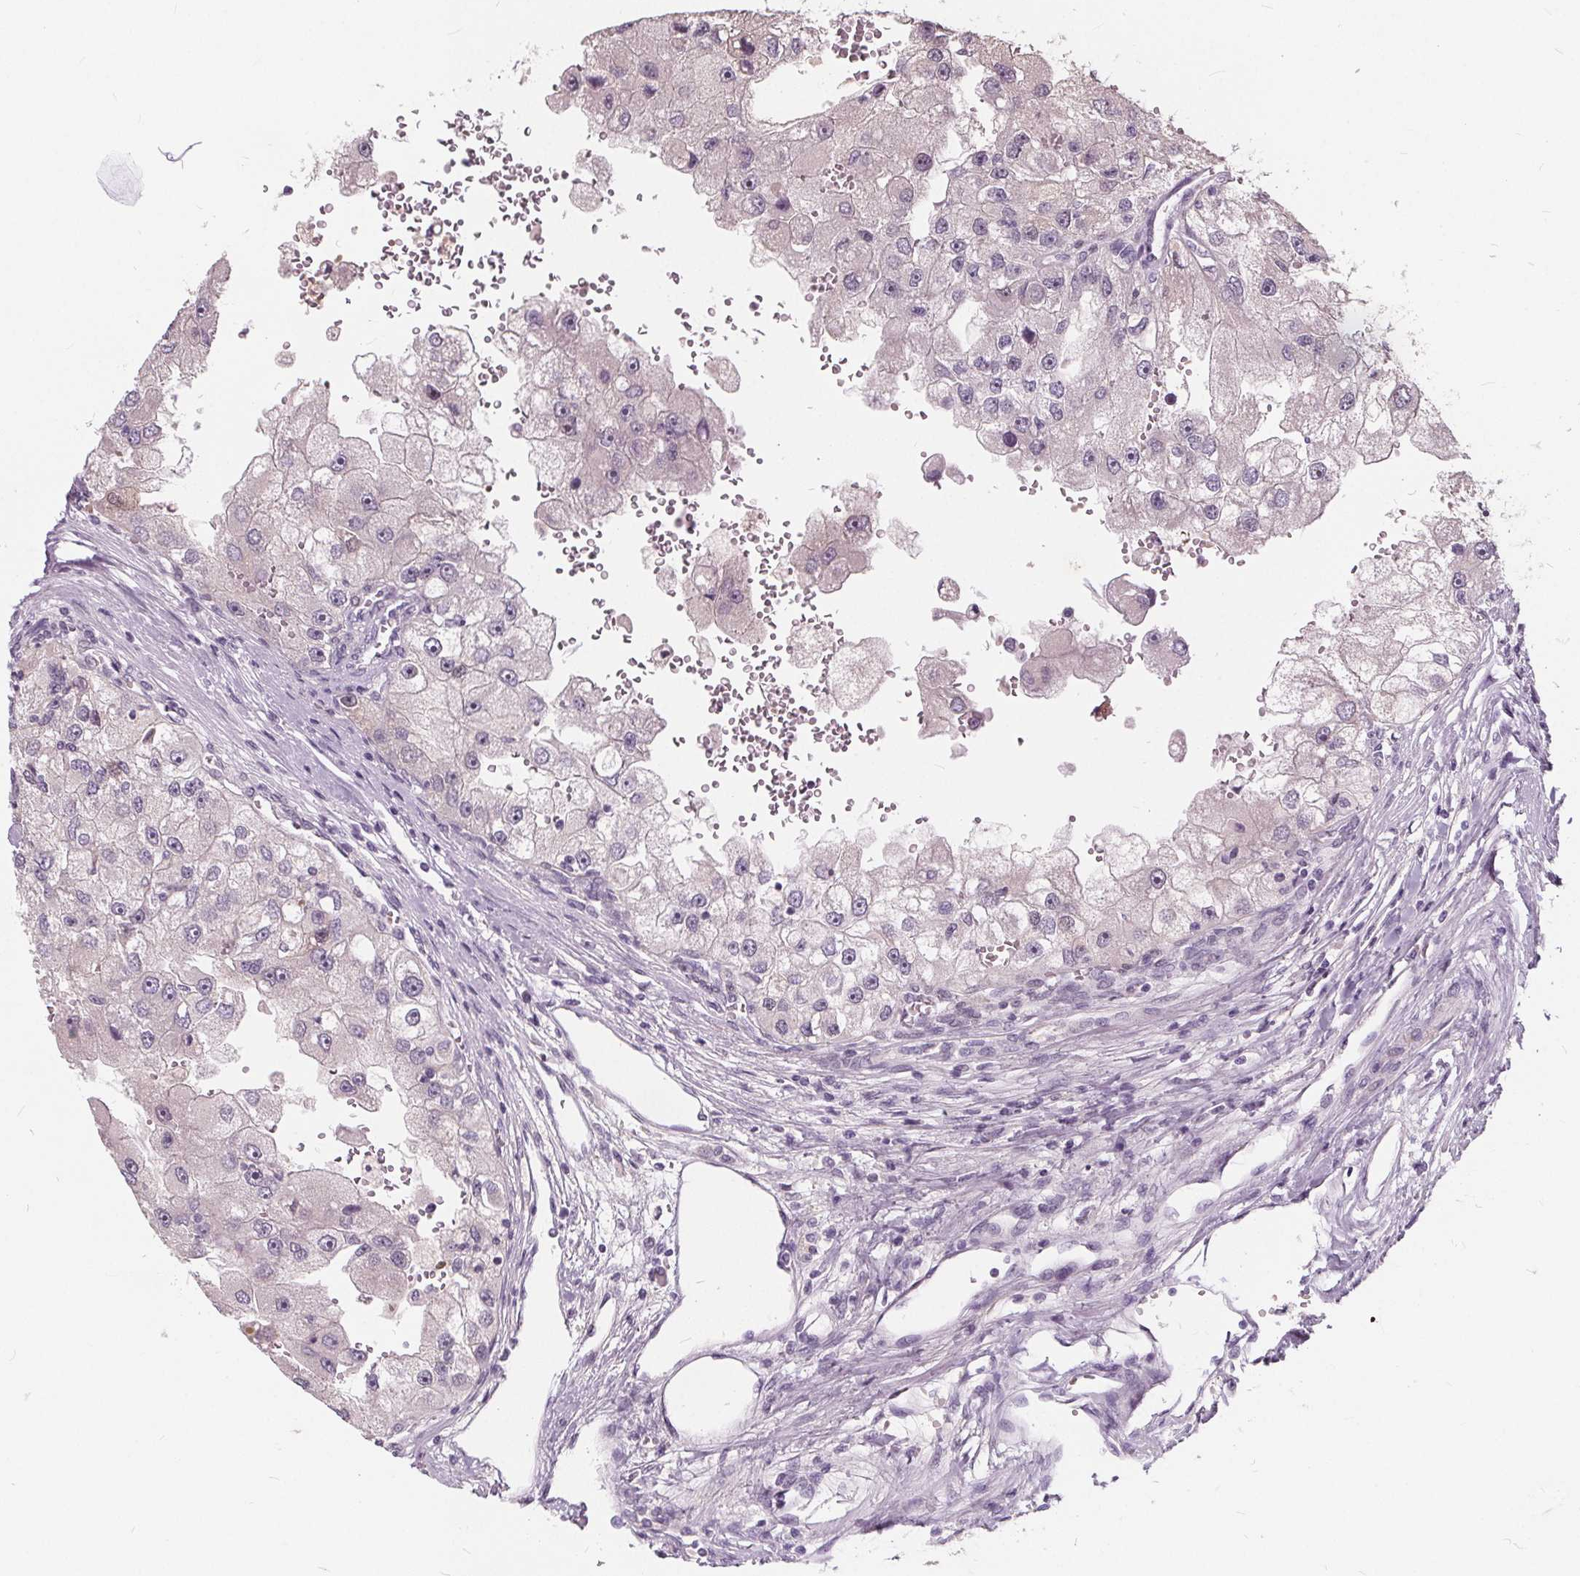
{"staining": {"intensity": "negative", "quantity": "none", "location": "none"}, "tissue": "renal cancer", "cell_type": "Tumor cells", "image_type": "cancer", "snomed": [{"axis": "morphology", "description": "Adenocarcinoma, NOS"}, {"axis": "topography", "description": "Kidney"}], "caption": "Micrograph shows no protein positivity in tumor cells of renal cancer tissue. (DAB (3,3'-diaminobenzidine) immunohistochemistry with hematoxylin counter stain).", "gene": "HAAO", "patient": {"sex": "male", "age": 63}}